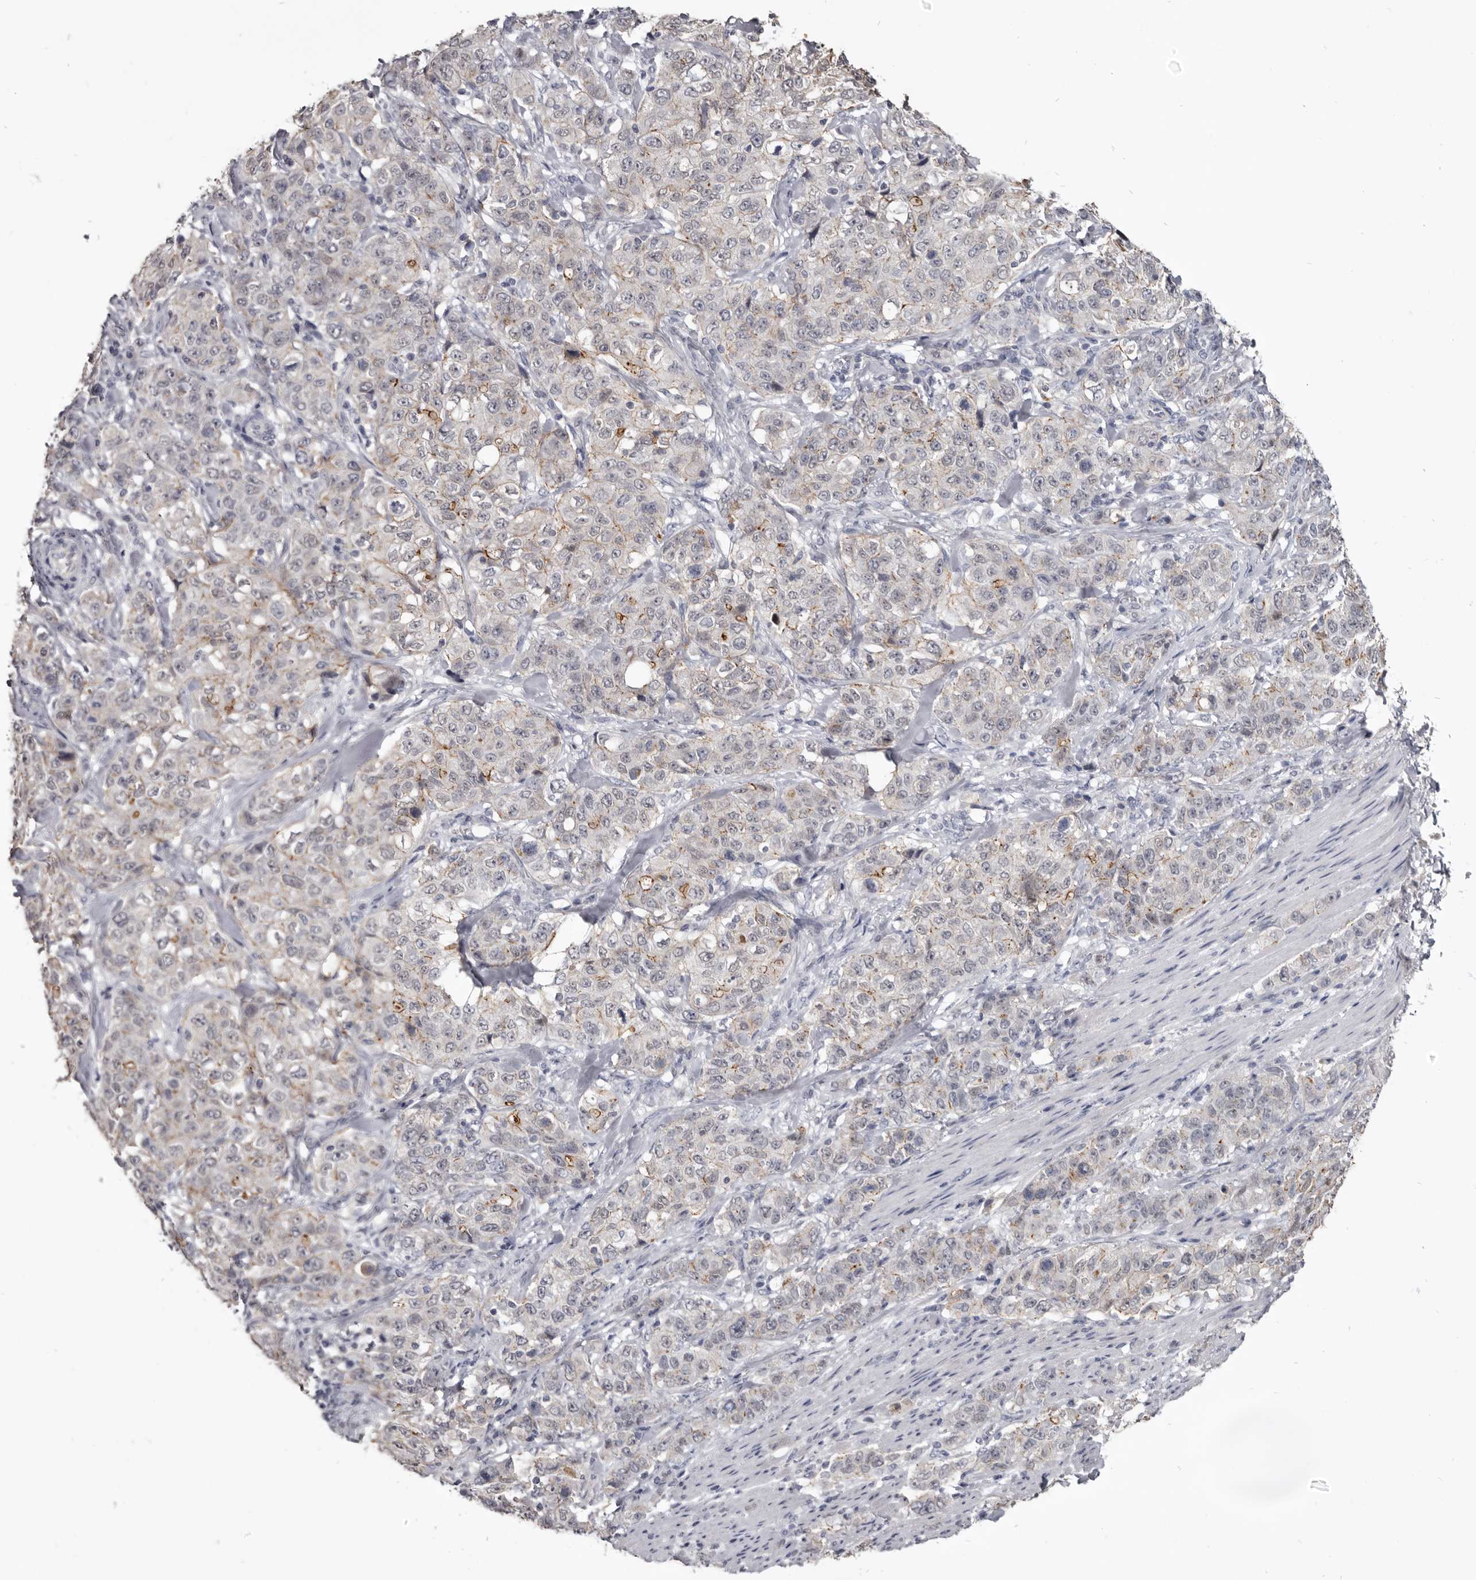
{"staining": {"intensity": "moderate", "quantity": "<25%", "location": "cytoplasmic/membranous"}, "tissue": "stomach cancer", "cell_type": "Tumor cells", "image_type": "cancer", "snomed": [{"axis": "morphology", "description": "Adenocarcinoma, NOS"}, {"axis": "topography", "description": "Stomach"}], "caption": "Immunohistochemical staining of human adenocarcinoma (stomach) demonstrates low levels of moderate cytoplasmic/membranous protein expression in approximately <25% of tumor cells. (brown staining indicates protein expression, while blue staining denotes nuclei).", "gene": "CGN", "patient": {"sex": "male", "age": 48}}